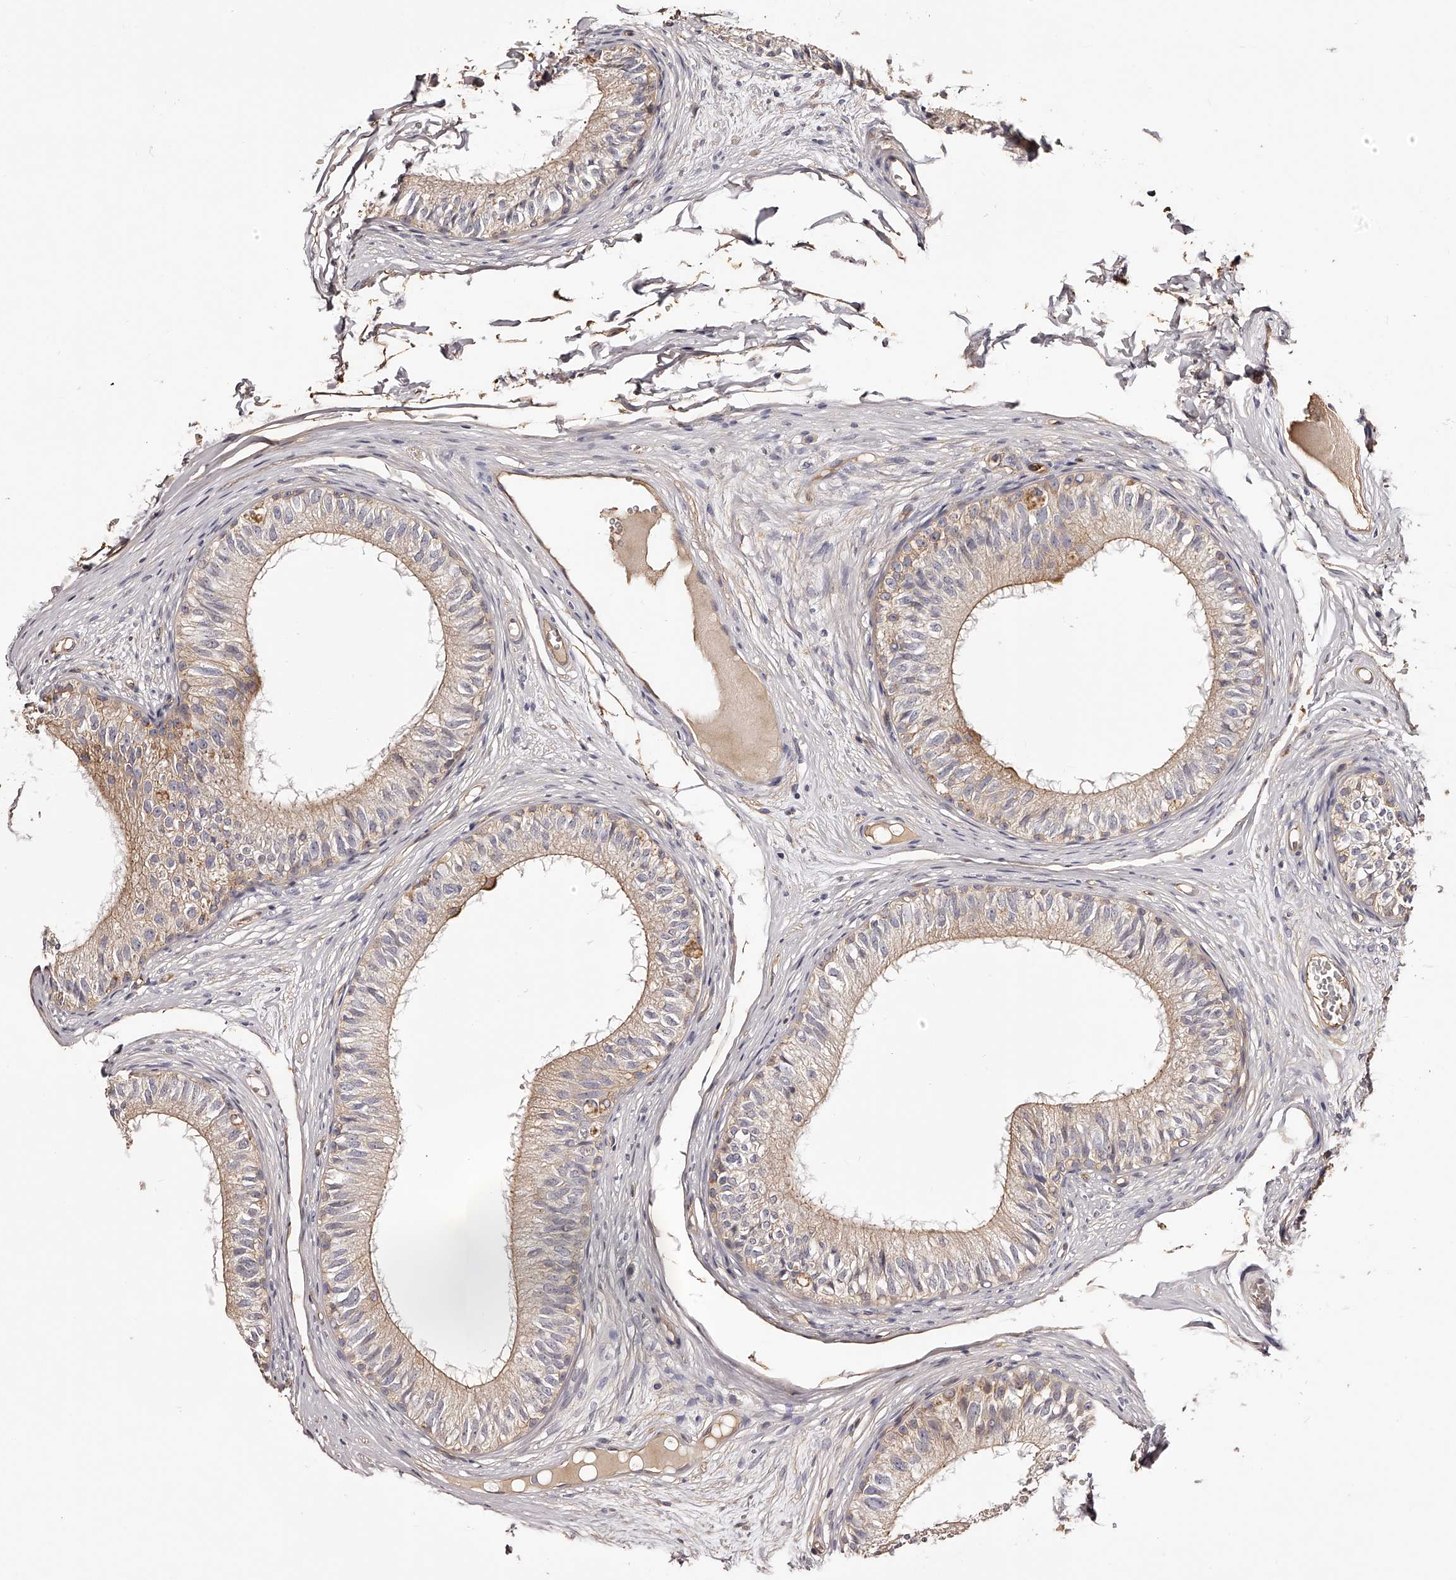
{"staining": {"intensity": "moderate", "quantity": "25%-75%", "location": "cytoplasmic/membranous"}, "tissue": "epididymis", "cell_type": "Glandular cells", "image_type": "normal", "snomed": [{"axis": "morphology", "description": "Normal tissue, NOS"}, {"axis": "morphology", "description": "Seminoma in situ"}, {"axis": "topography", "description": "Testis"}, {"axis": "topography", "description": "Epididymis"}], "caption": "Immunohistochemistry (IHC) histopathology image of normal epididymis: human epididymis stained using immunohistochemistry (IHC) displays medium levels of moderate protein expression localized specifically in the cytoplasmic/membranous of glandular cells, appearing as a cytoplasmic/membranous brown color.", "gene": "LTV1", "patient": {"sex": "male", "age": 28}}